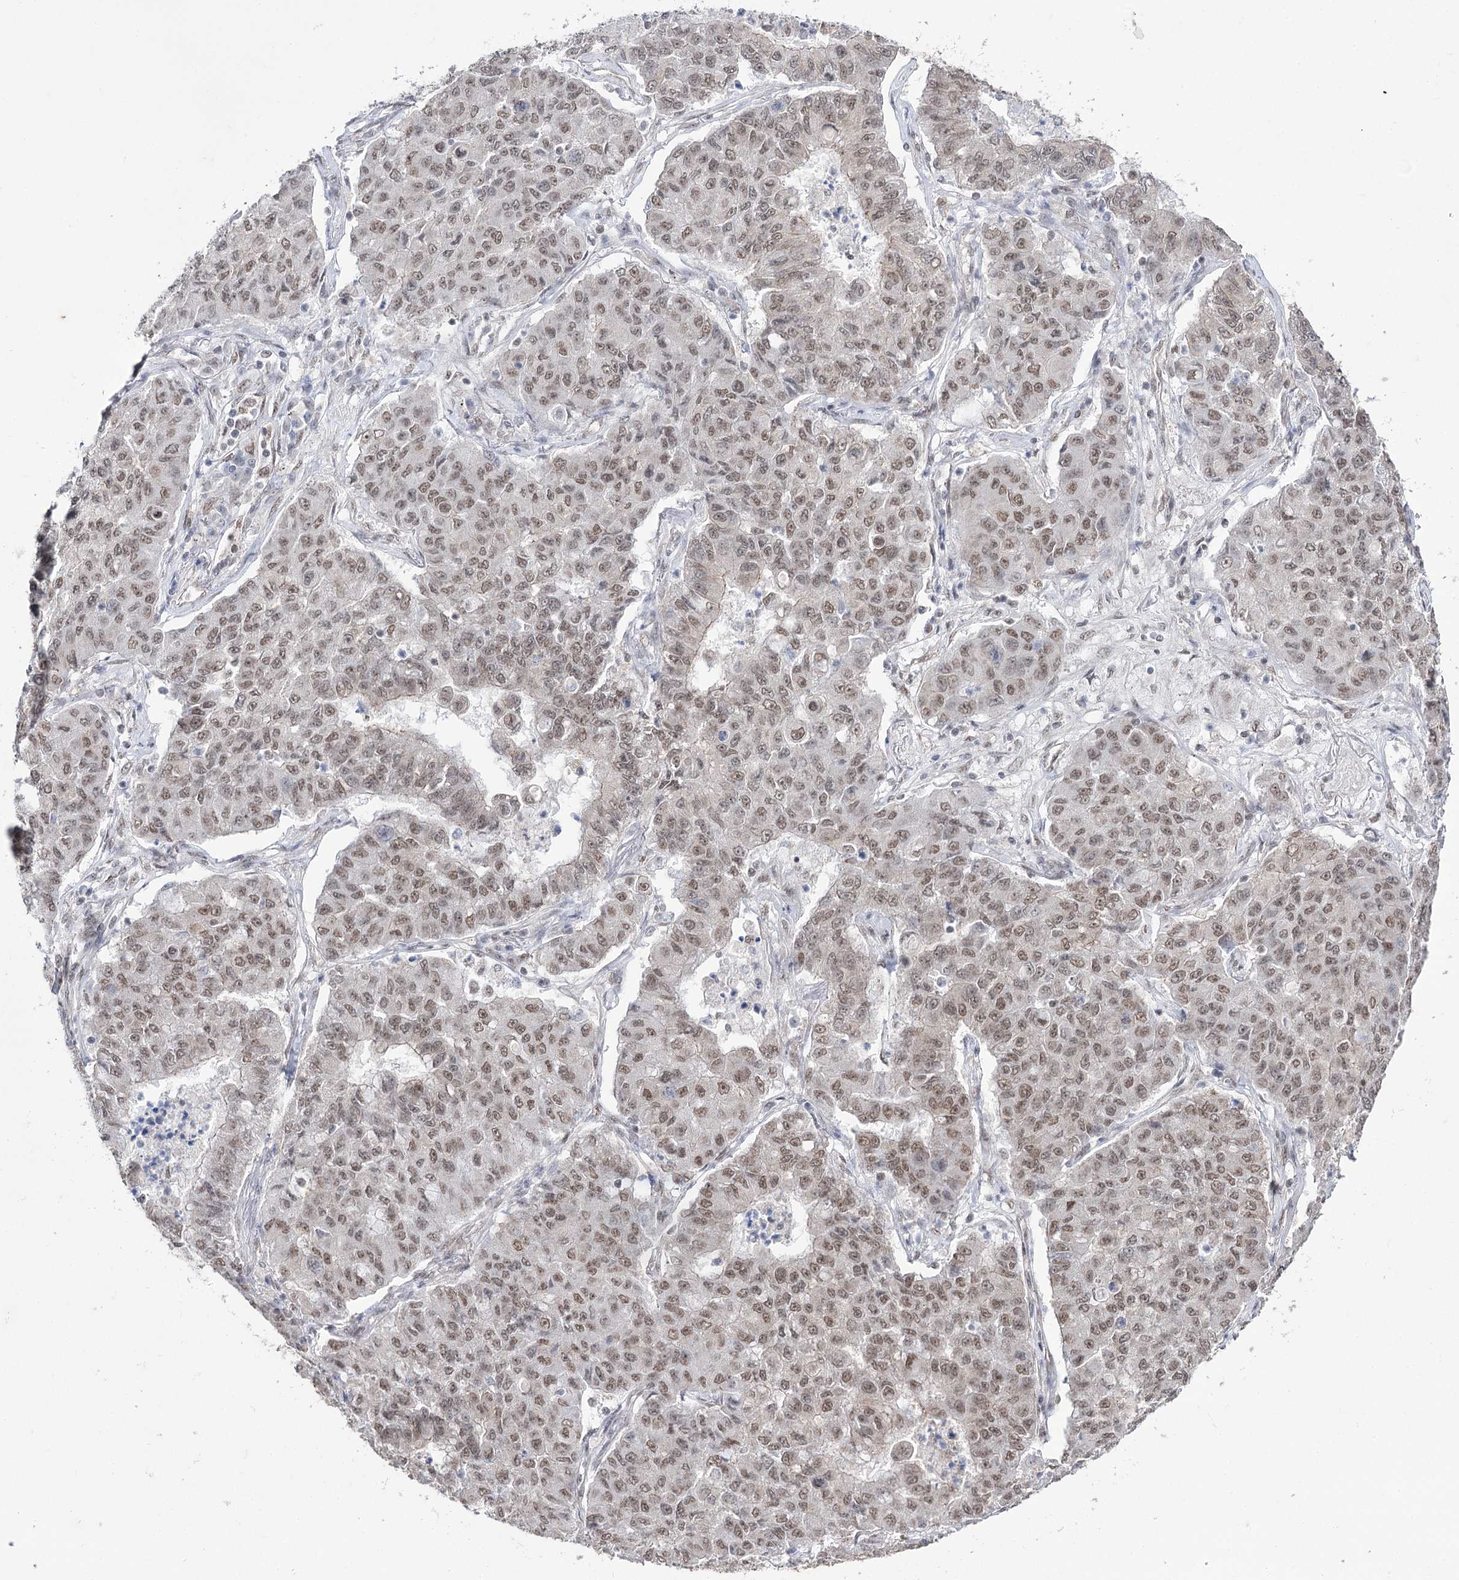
{"staining": {"intensity": "moderate", "quantity": ">75%", "location": "nuclear"}, "tissue": "lung cancer", "cell_type": "Tumor cells", "image_type": "cancer", "snomed": [{"axis": "morphology", "description": "Squamous cell carcinoma, NOS"}, {"axis": "topography", "description": "Lung"}], "caption": "Immunohistochemical staining of lung squamous cell carcinoma demonstrates moderate nuclear protein expression in about >75% of tumor cells. Nuclei are stained in blue.", "gene": "VGLL4", "patient": {"sex": "male", "age": 74}}